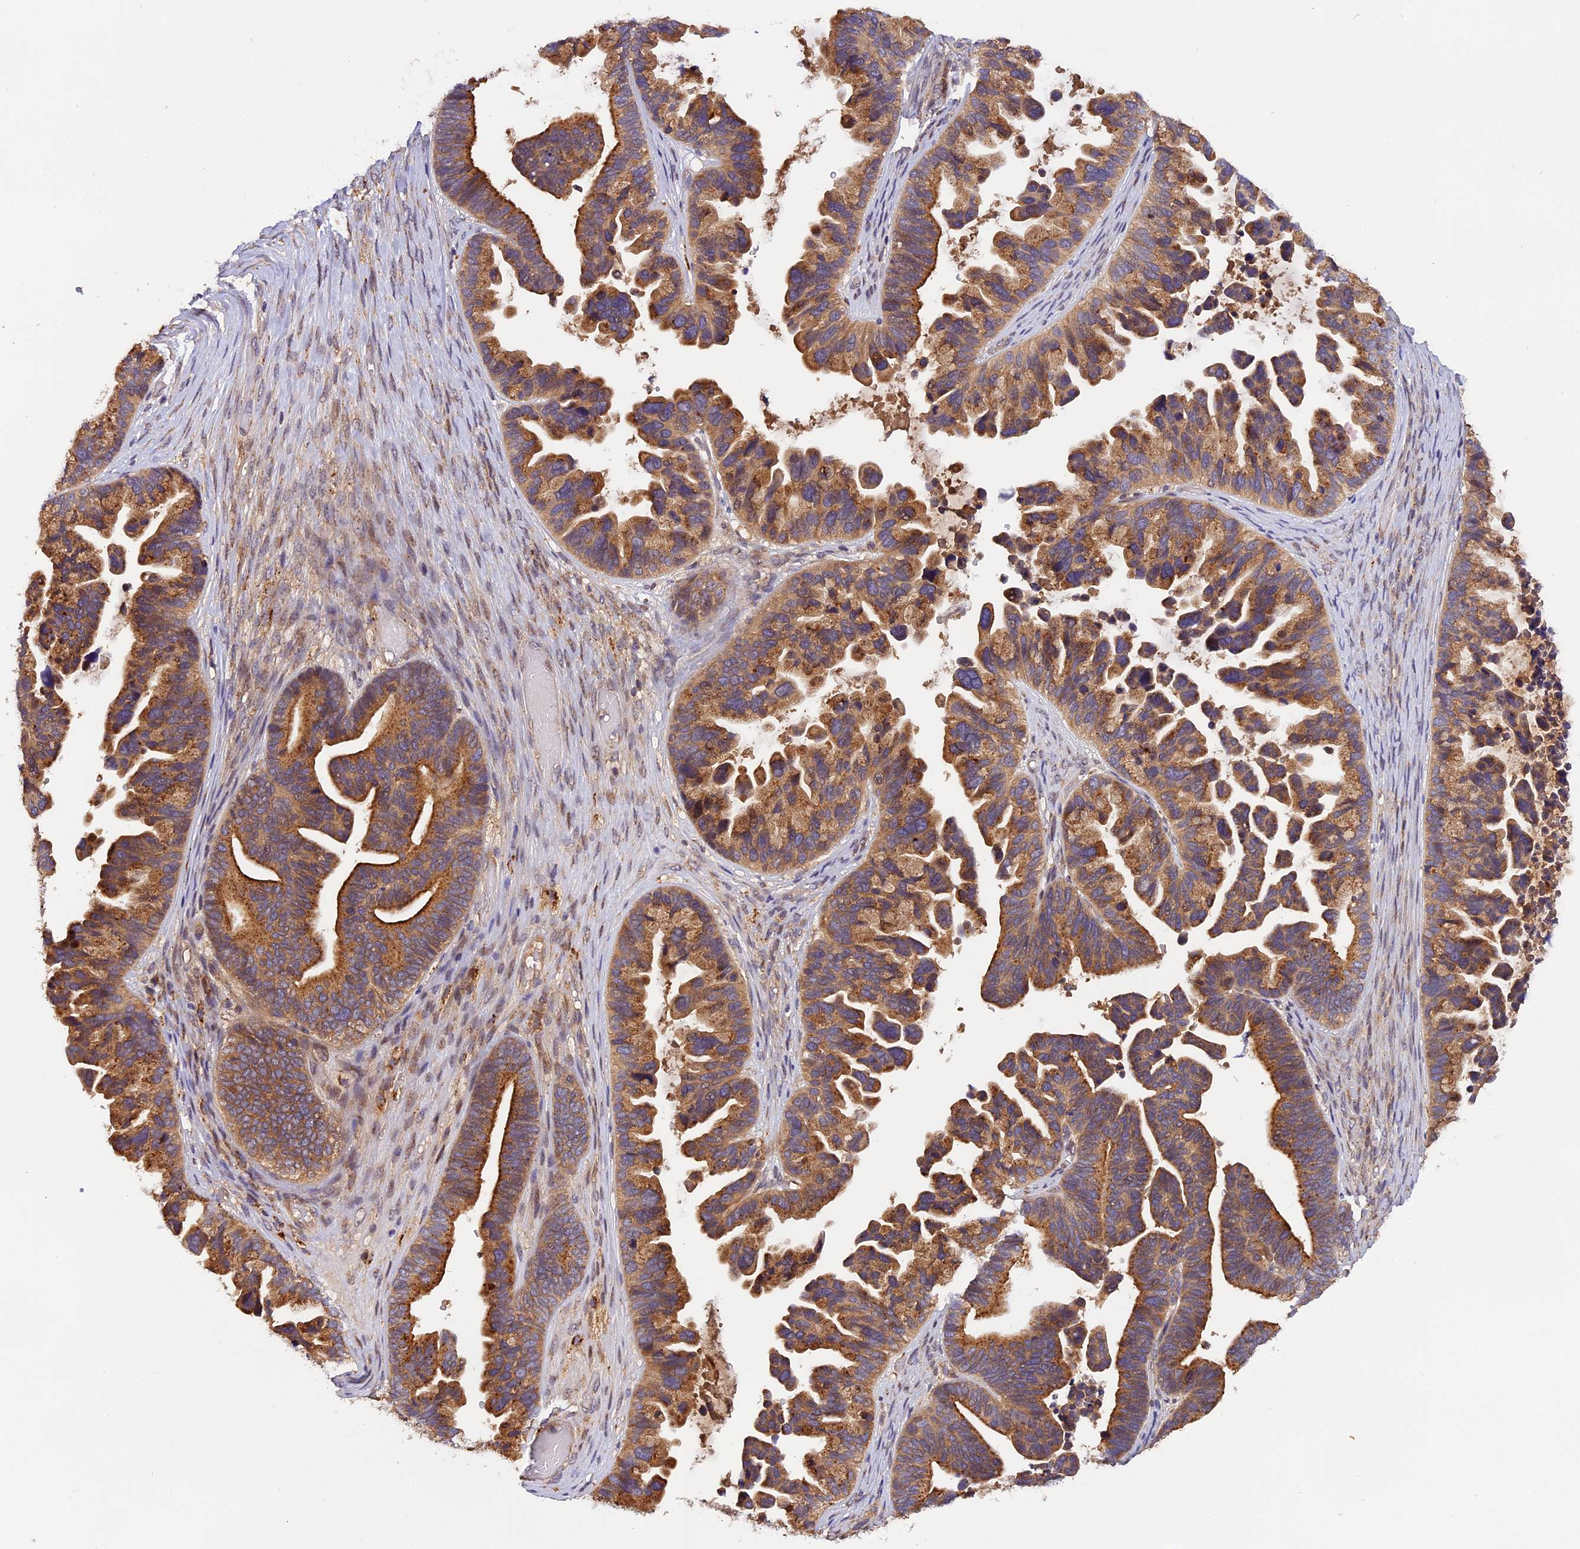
{"staining": {"intensity": "strong", "quantity": ">75%", "location": "cytoplasmic/membranous"}, "tissue": "ovarian cancer", "cell_type": "Tumor cells", "image_type": "cancer", "snomed": [{"axis": "morphology", "description": "Cystadenocarcinoma, serous, NOS"}, {"axis": "topography", "description": "Ovary"}], "caption": "Immunohistochemistry photomicrograph of serous cystadenocarcinoma (ovarian) stained for a protein (brown), which demonstrates high levels of strong cytoplasmic/membranous staining in about >75% of tumor cells.", "gene": "COPE", "patient": {"sex": "female", "age": 56}}